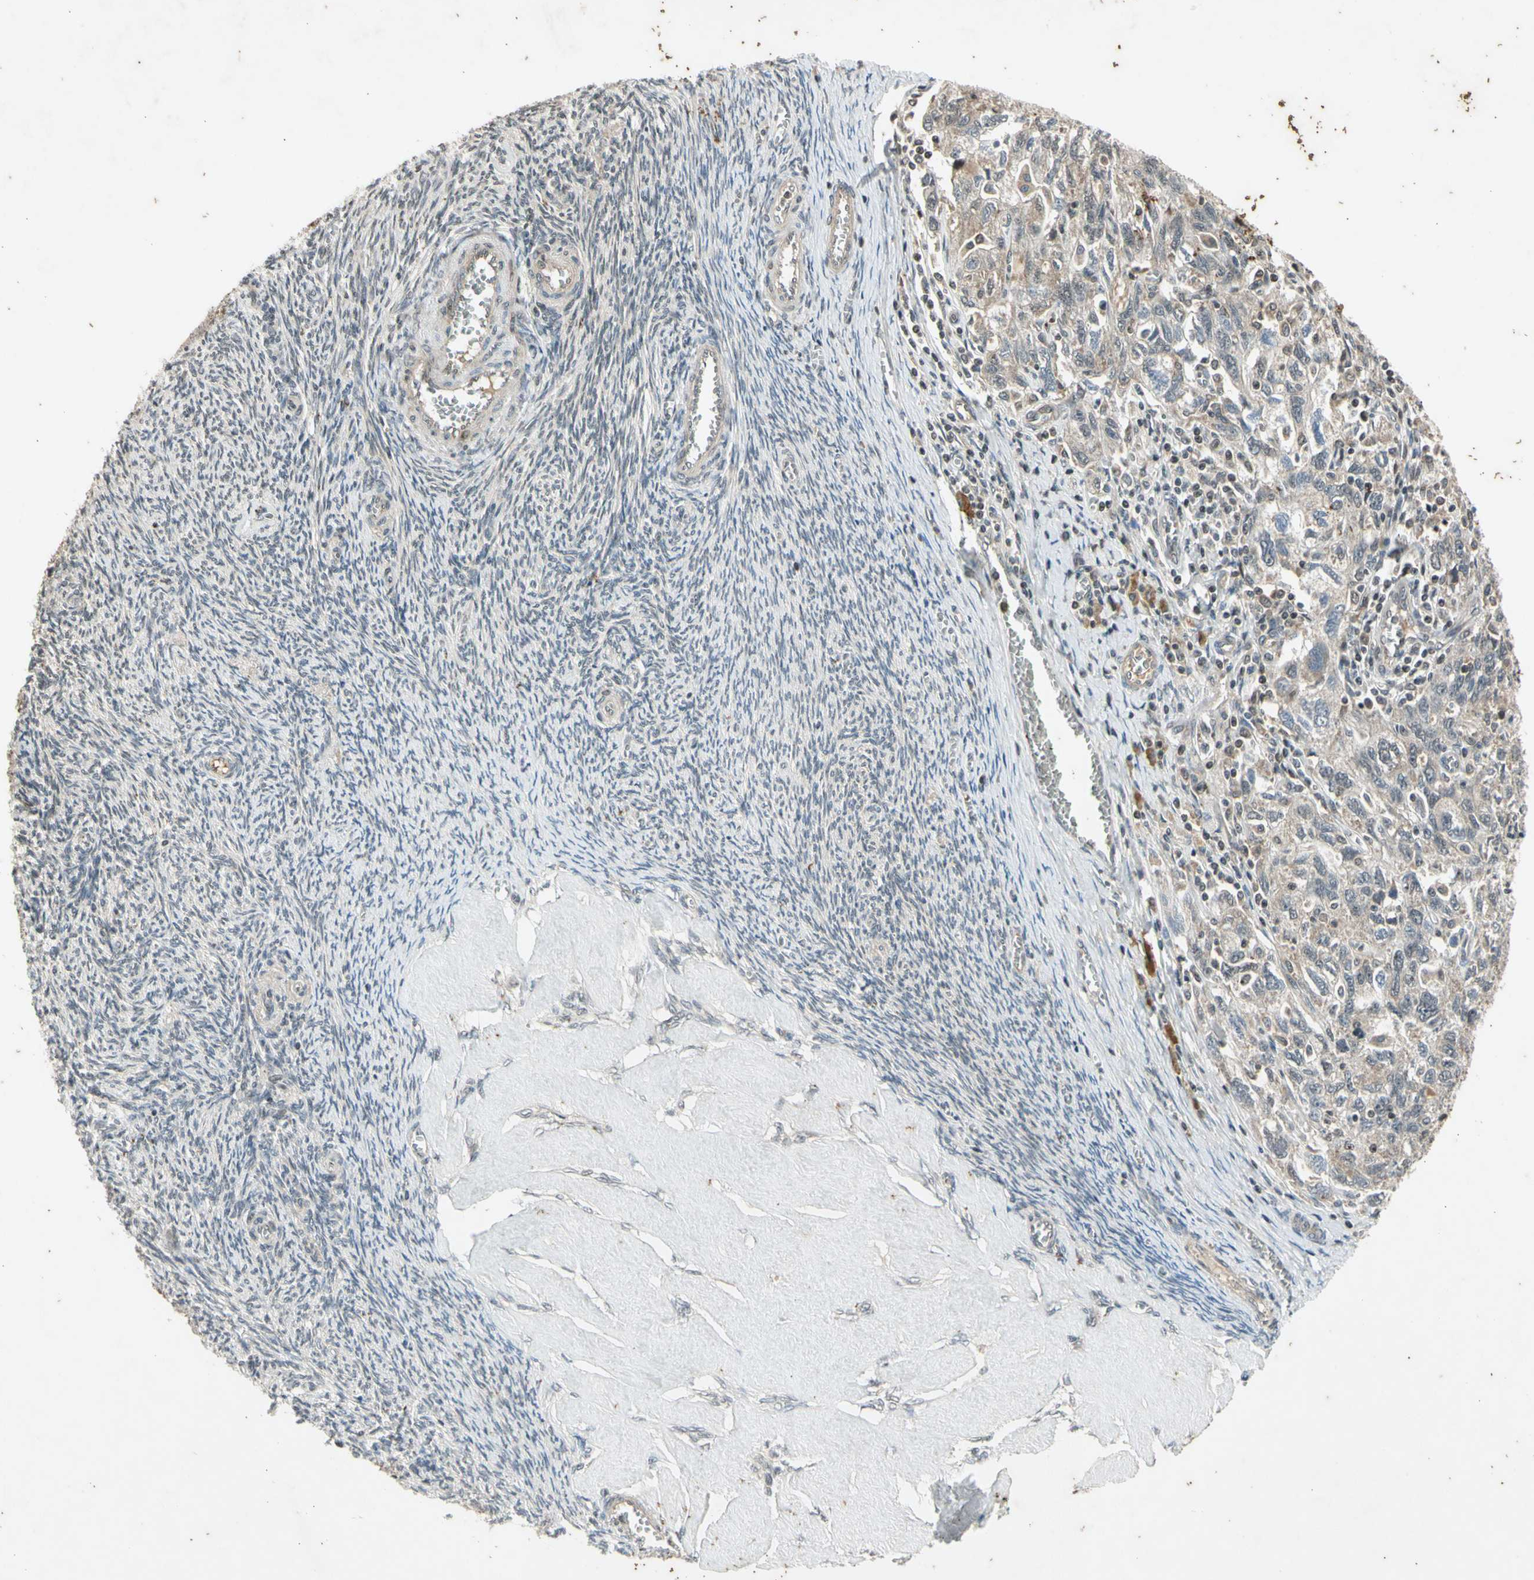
{"staining": {"intensity": "weak", "quantity": ">75%", "location": "cytoplasmic/membranous"}, "tissue": "ovarian cancer", "cell_type": "Tumor cells", "image_type": "cancer", "snomed": [{"axis": "morphology", "description": "Carcinoma, NOS"}, {"axis": "morphology", "description": "Cystadenocarcinoma, serous, NOS"}, {"axis": "topography", "description": "Ovary"}], "caption": "Ovarian cancer stained for a protein displays weak cytoplasmic/membranous positivity in tumor cells. Using DAB (brown) and hematoxylin (blue) stains, captured at high magnification using brightfield microscopy.", "gene": "EFNB2", "patient": {"sex": "female", "age": 69}}